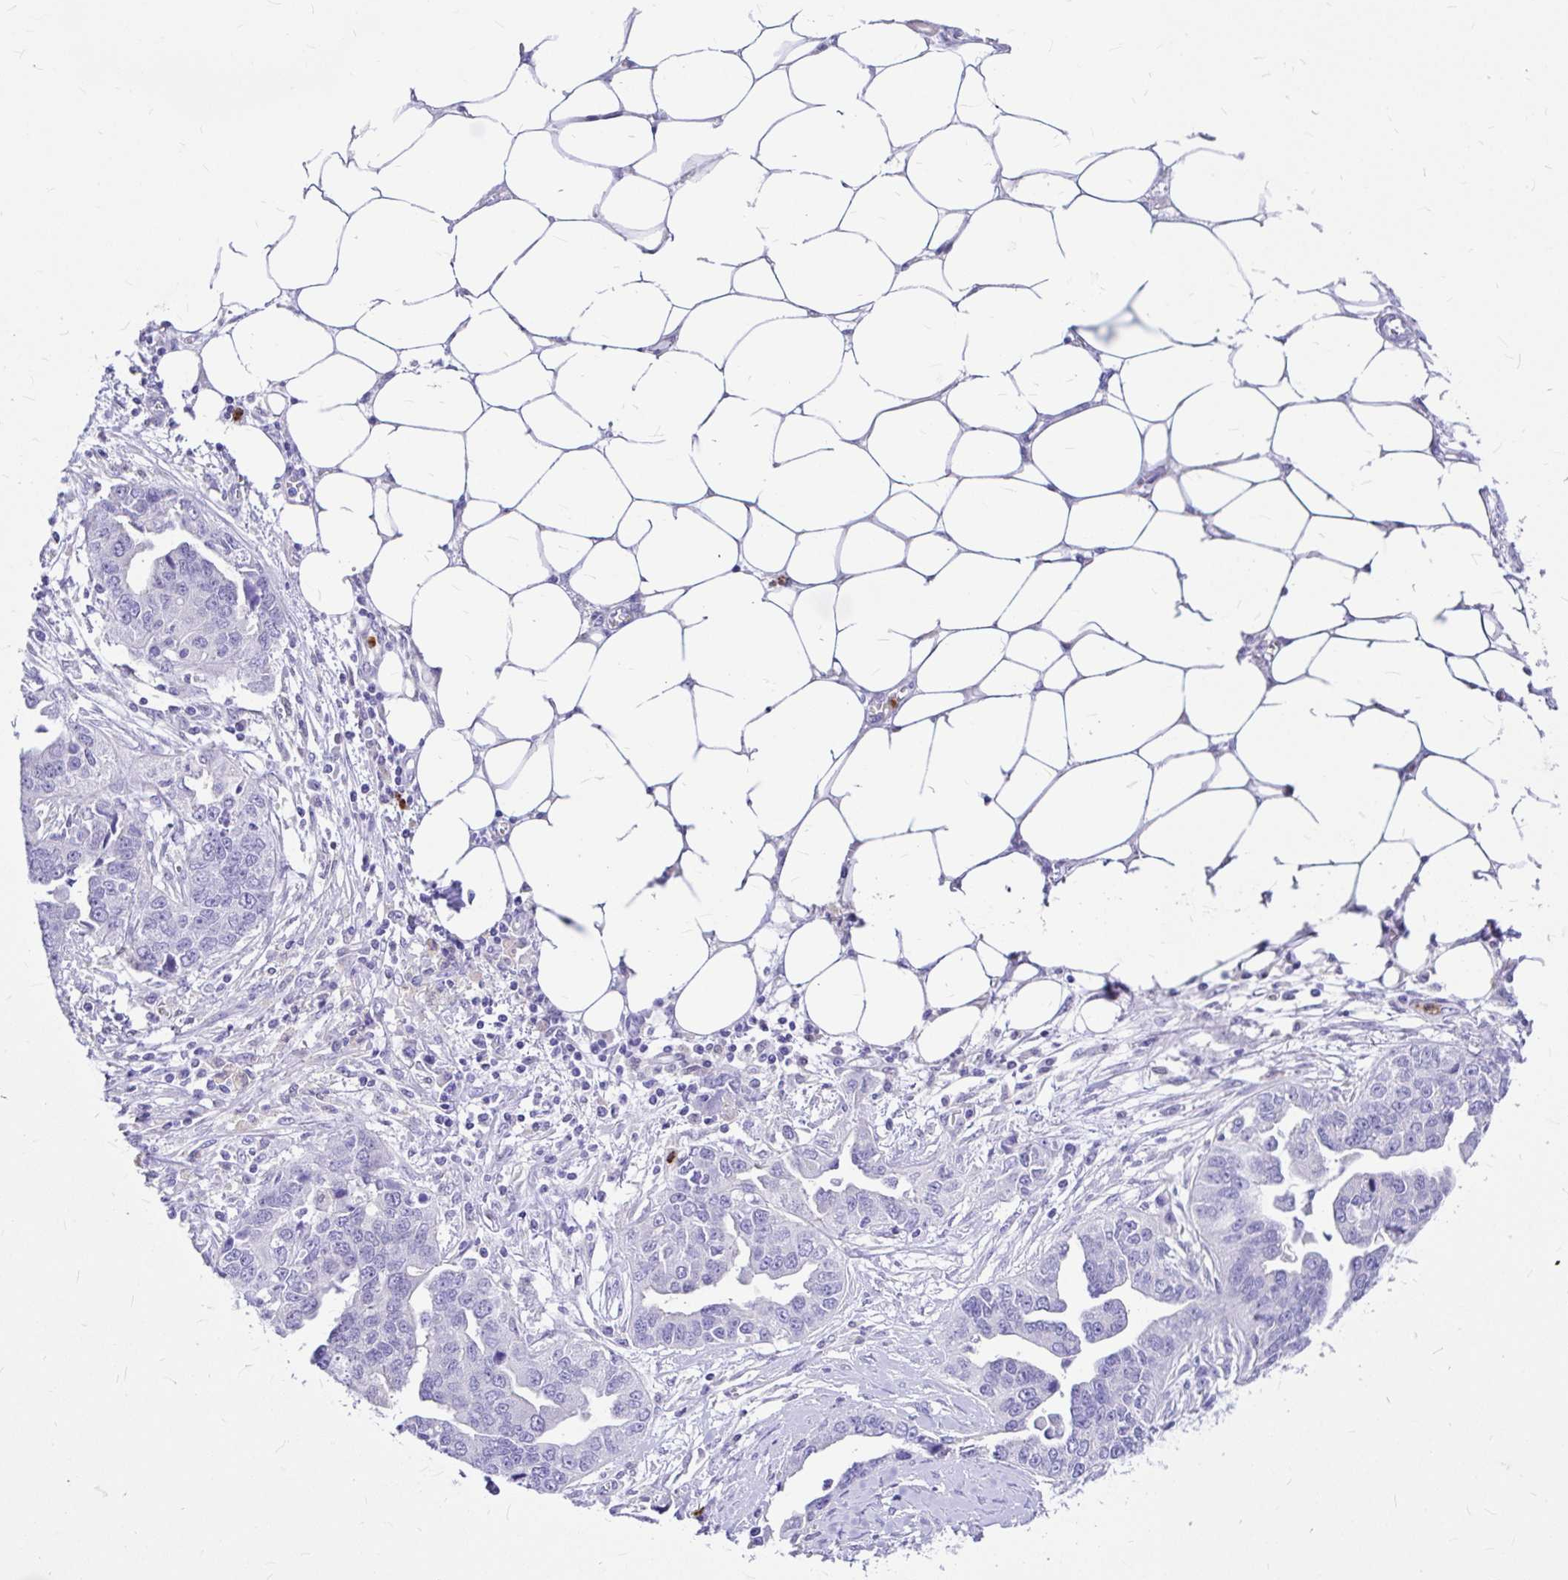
{"staining": {"intensity": "negative", "quantity": "none", "location": "none"}, "tissue": "ovarian cancer", "cell_type": "Tumor cells", "image_type": "cancer", "snomed": [{"axis": "morphology", "description": "Cystadenocarcinoma, serous, NOS"}, {"axis": "topography", "description": "Ovary"}], "caption": "Ovarian cancer stained for a protein using immunohistochemistry (IHC) exhibits no expression tumor cells.", "gene": "CLEC1B", "patient": {"sex": "female", "age": 75}}